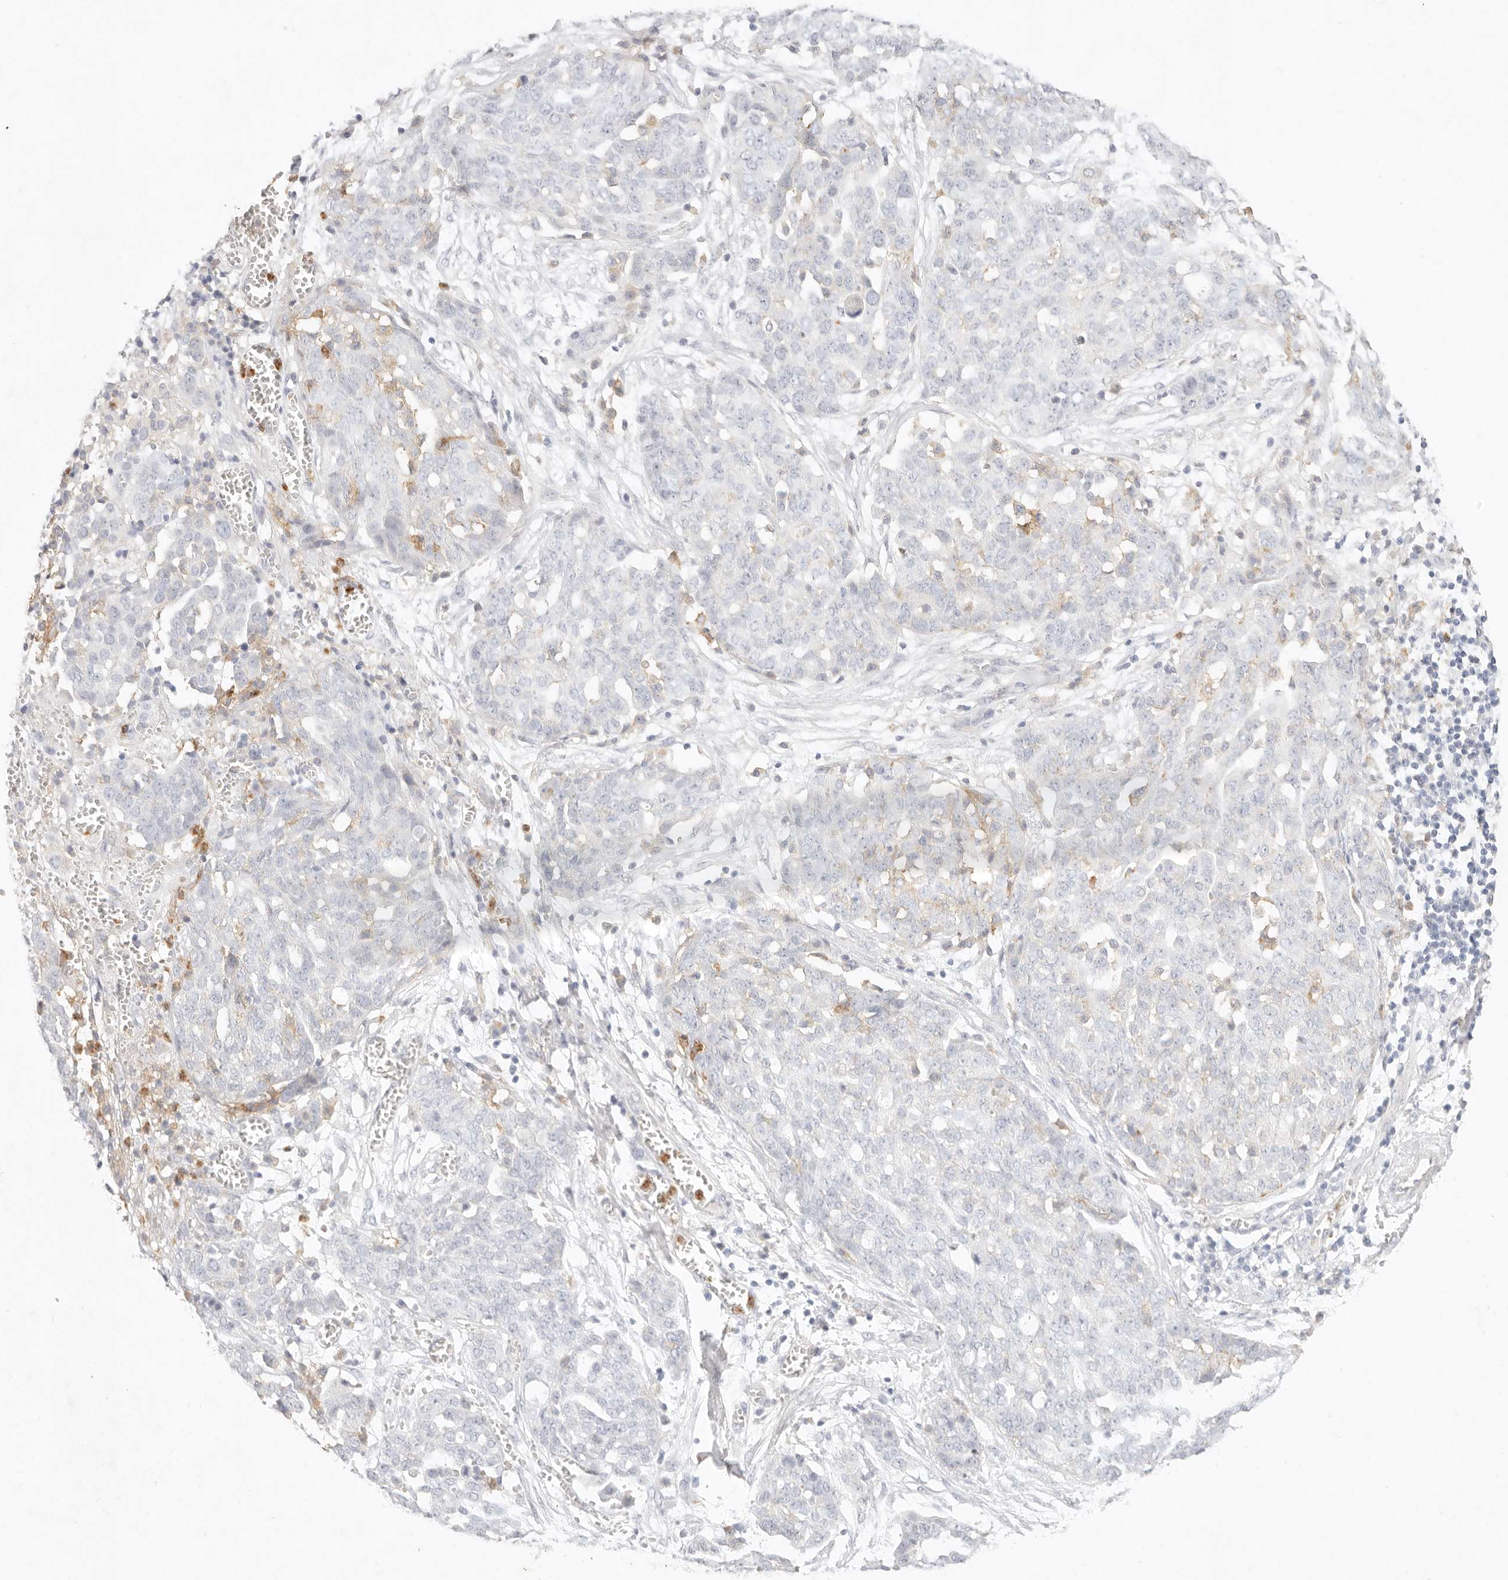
{"staining": {"intensity": "negative", "quantity": "none", "location": "none"}, "tissue": "ovarian cancer", "cell_type": "Tumor cells", "image_type": "cancer", "snomed": [{"axis": "morphology", "description": "Cystadenocarcinoma, serous, NOS"}, {"axis": "topography", "description": "Soft tissue"}, {"axis": "topography", "description": "Ovary"}], "caption": "Histopathology image shows no protein staining in tumor cells of ovarian serous cystadenocarcinoma tissue.", "gene": "GPR84", "patient": {"sex": "female", "age": 57}}